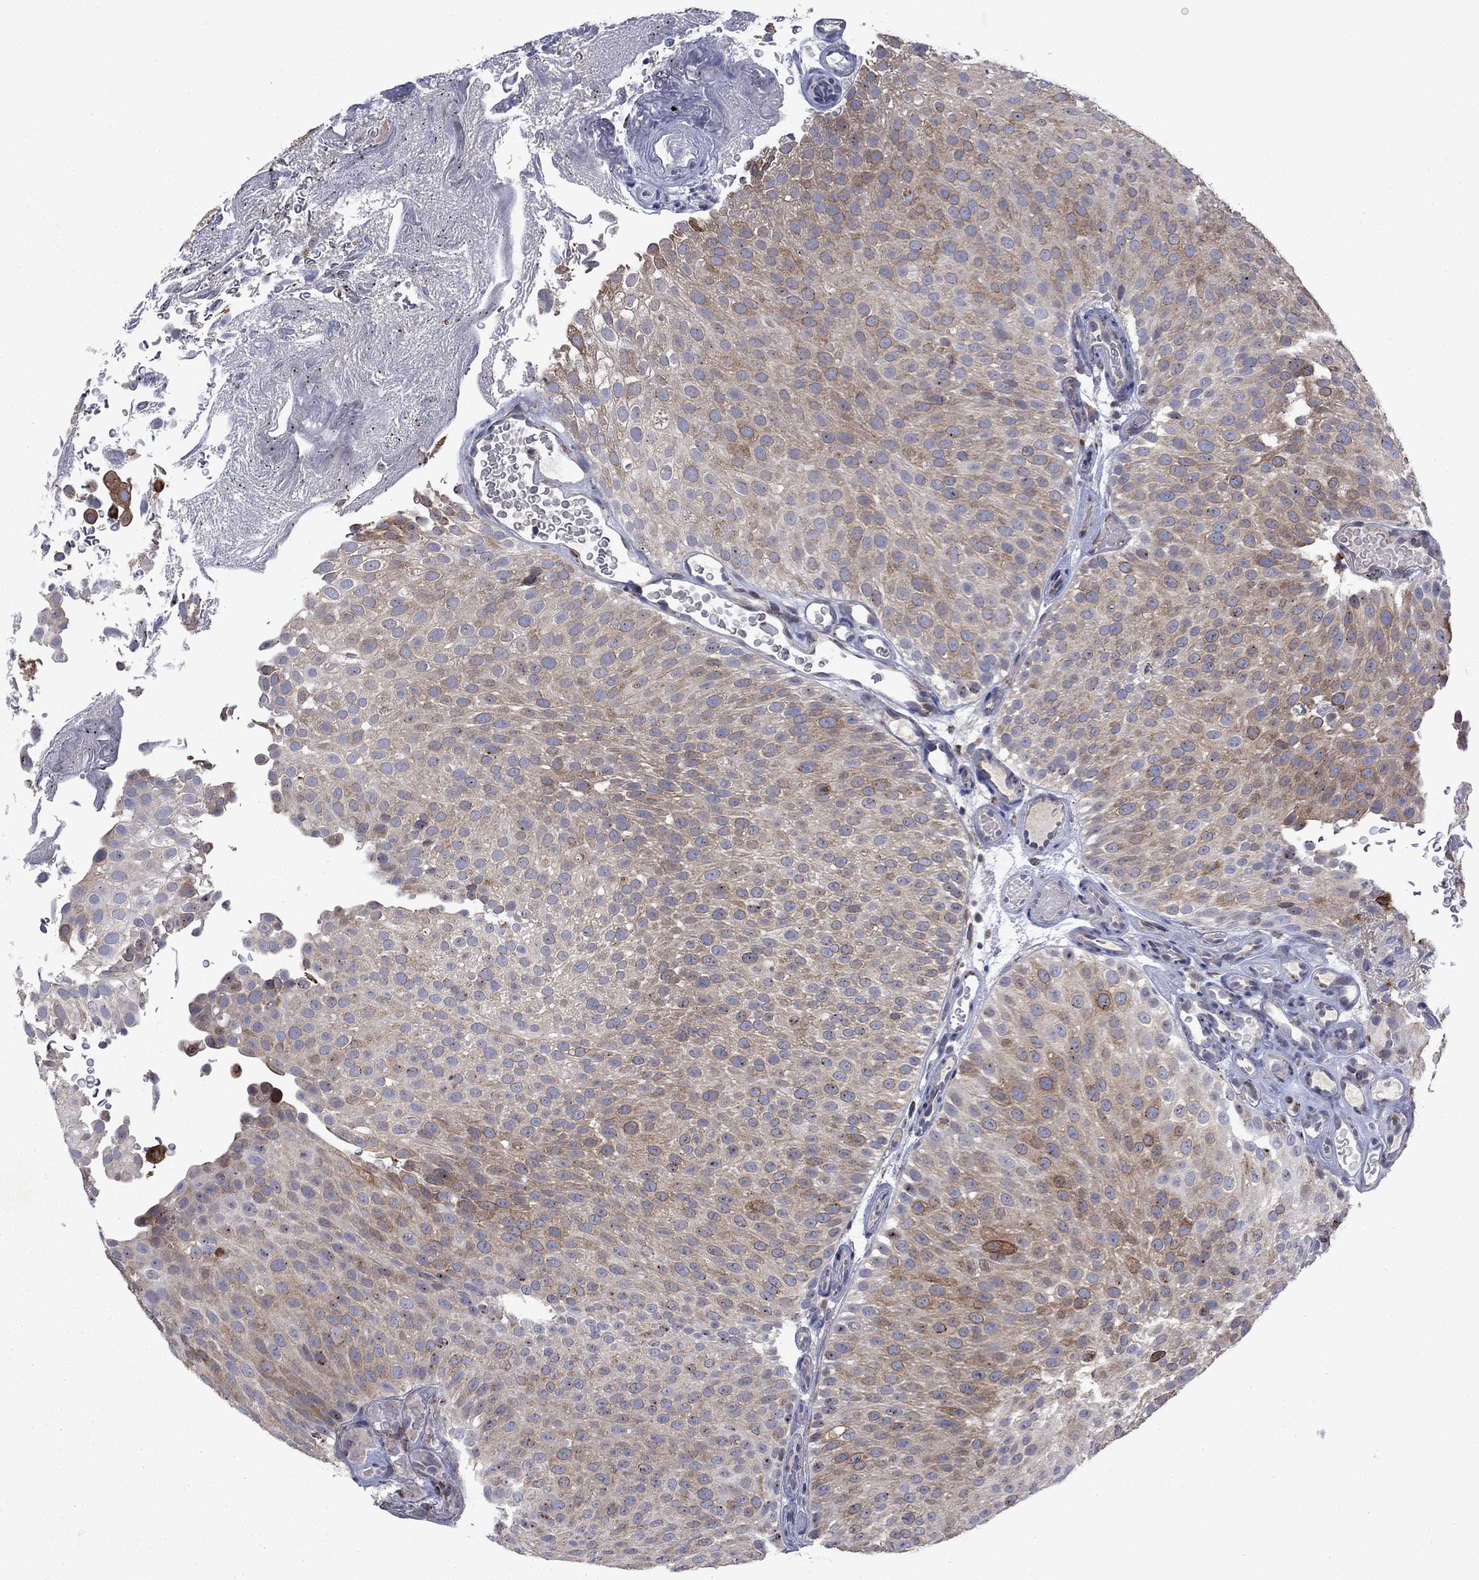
{"staining": {"intensity": "moderate", "quantity": "25%-75%", "location": "cytoplasmic/membranous"}, "tissue": "urothelial cancer", "cell_type": "Tumor cells", "image_type": "cancer", "snomed": [{"axis": "morphology", "description": "Urothelial carcinoma, Low grade"}, {"axis": "topography", "description": "Urinary bladder"}], "caption": "Immunohistochemical staining of human urothelial cancer reveals moderate cytoplasmic/membranous protein positivity in about 25%-75% of tumor cells.", "gene": "TMEM97", "patient": {"sex": "male", "age": 78}}